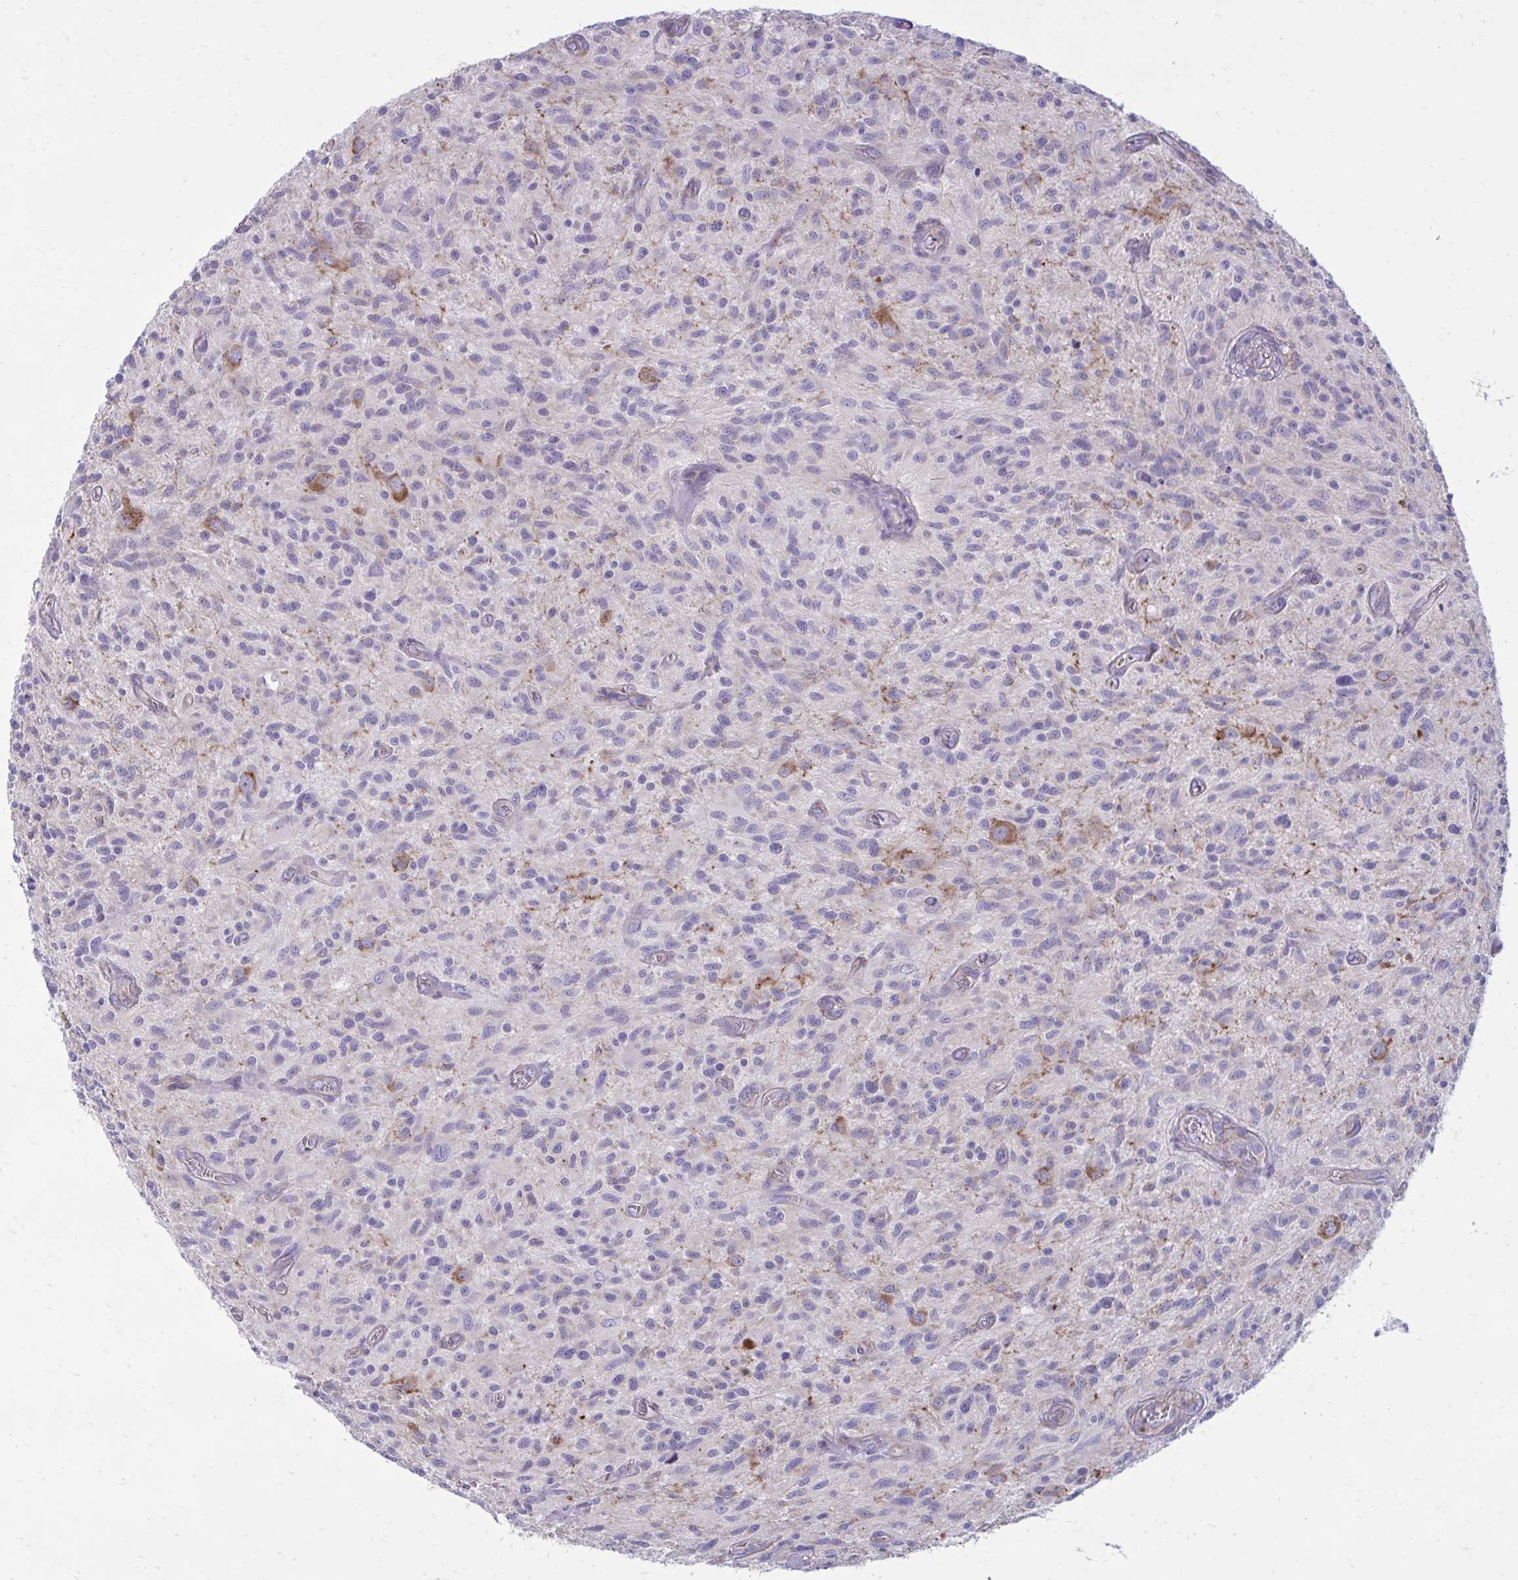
{"staining": {"intensity": "negative", "quantity": "none", "location": "none"}, "tissue": "glioma", "cell_type": "Tumor cells", "image_type": "cancer", "snomed": [{"axis": "morphology", "description": "Glioma, malignant, High grade"}, {"axis": "topography", "description": "Brain"}], "caption": "This histopathology image is of glioma stained with immunohistochemistry to label a protein in brown with the nuclei are counter-stained blue. There is no staining in tumor cells. (DAB (3,3'-diaminobenzidine) immunohistochemistry visualized using brightfield microscopy, high magnification).", "gene": "CLTA", "patient": {"sex": "male", "age": 75}}